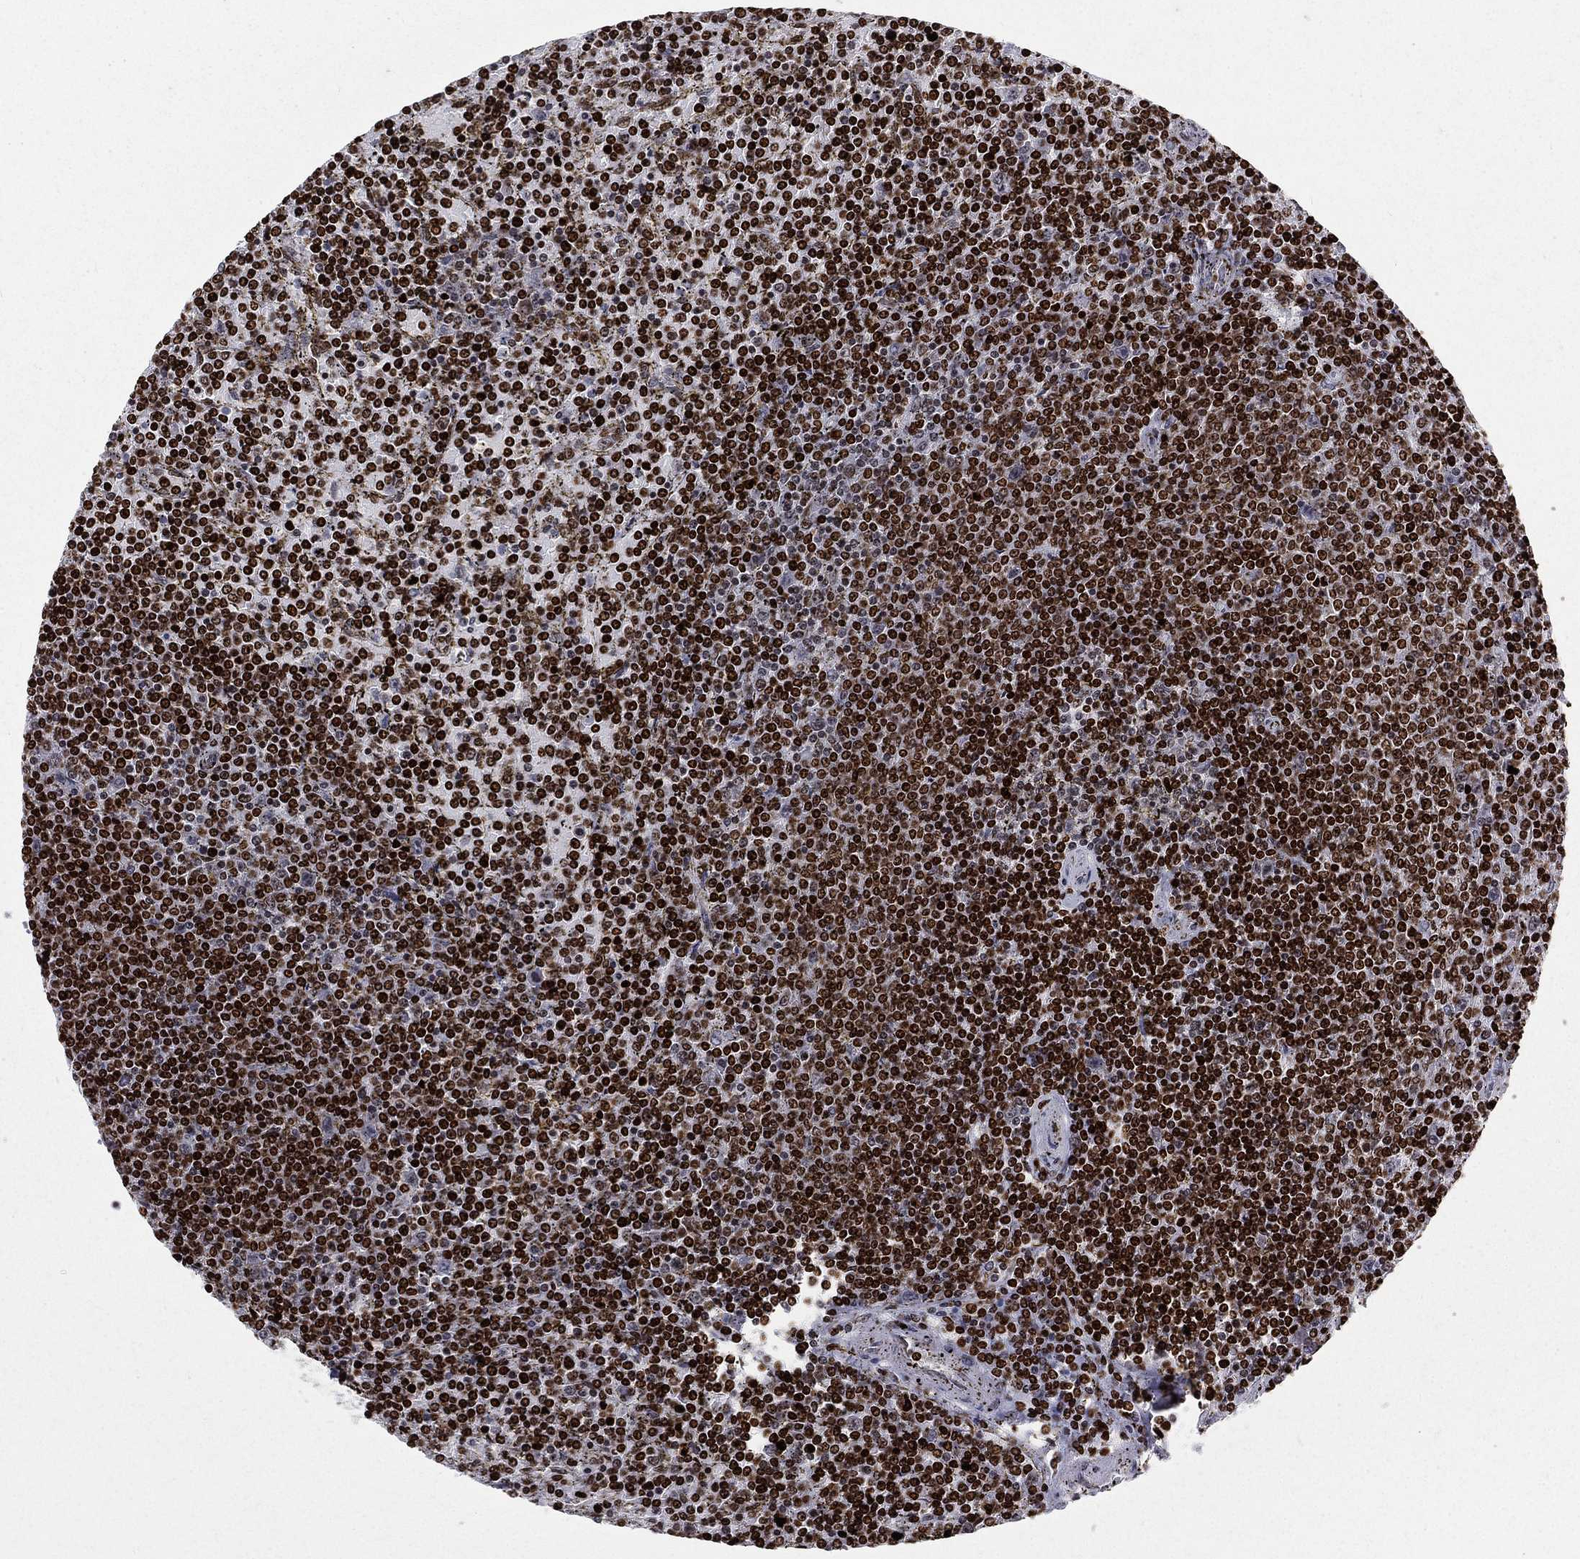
{"staining": {"intensity": "strong", "quantity": ">75%", "location": "nuclear"}, "tissue": "lymphoma", "cell_type": "Tumor cells", "image_type": "cancer", "snomed": [{"axis": "morphology", "description": "Malignant lymphoma, non-Hodgkin's type, Low grade"}, {"axis": "topography", "description": "Spleen"}], "caption": "High-power microscopy captured an immunohistochemistry (IHC) image of lymphoma, revealing strong nuclear expression in approximately >75% of tumor cells. Nuclei are stained in blue.", "gene": "MNDA", "patient": {"sex": "female", "age": 77}}